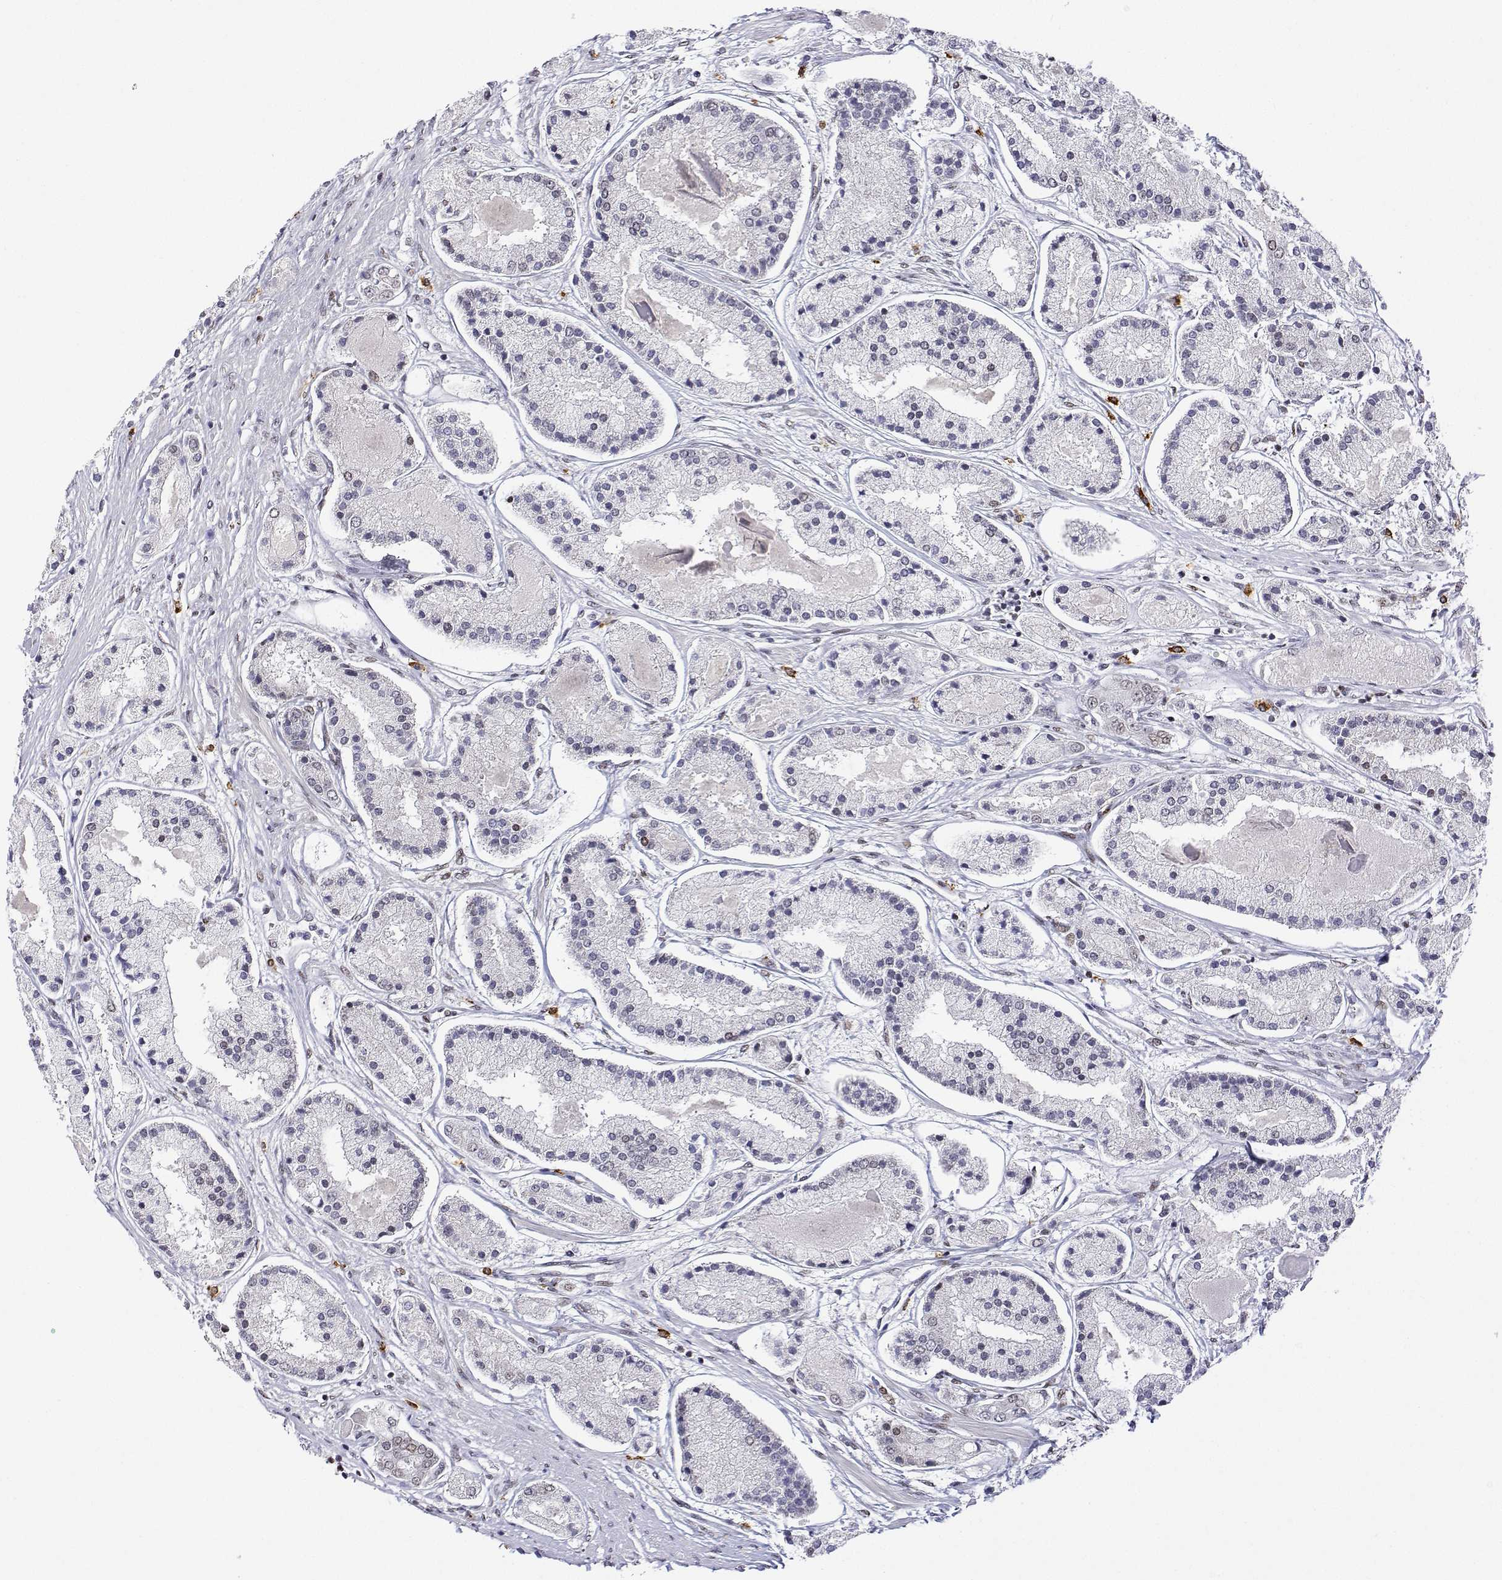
{"staining": {"intensity": "moderate", "quantity": "<25%", "location": "nuclear"}, "tissue": "prostate cancer", "cell_type": "Tumor cells", "image_type": "cancer", "snomed": [{"axis": "morphology", "description": "Adenocarcinoma, High grade"}, {"axis": "topography", "description": "Prostate"}], "caption": "Adenocarcinoma (high-grade) (prostate) tissue reveals moderate nuclear positivity in about <25% of tumor cells", "gene": "XPC", "patient": {"sex": "male", "age": 67}}